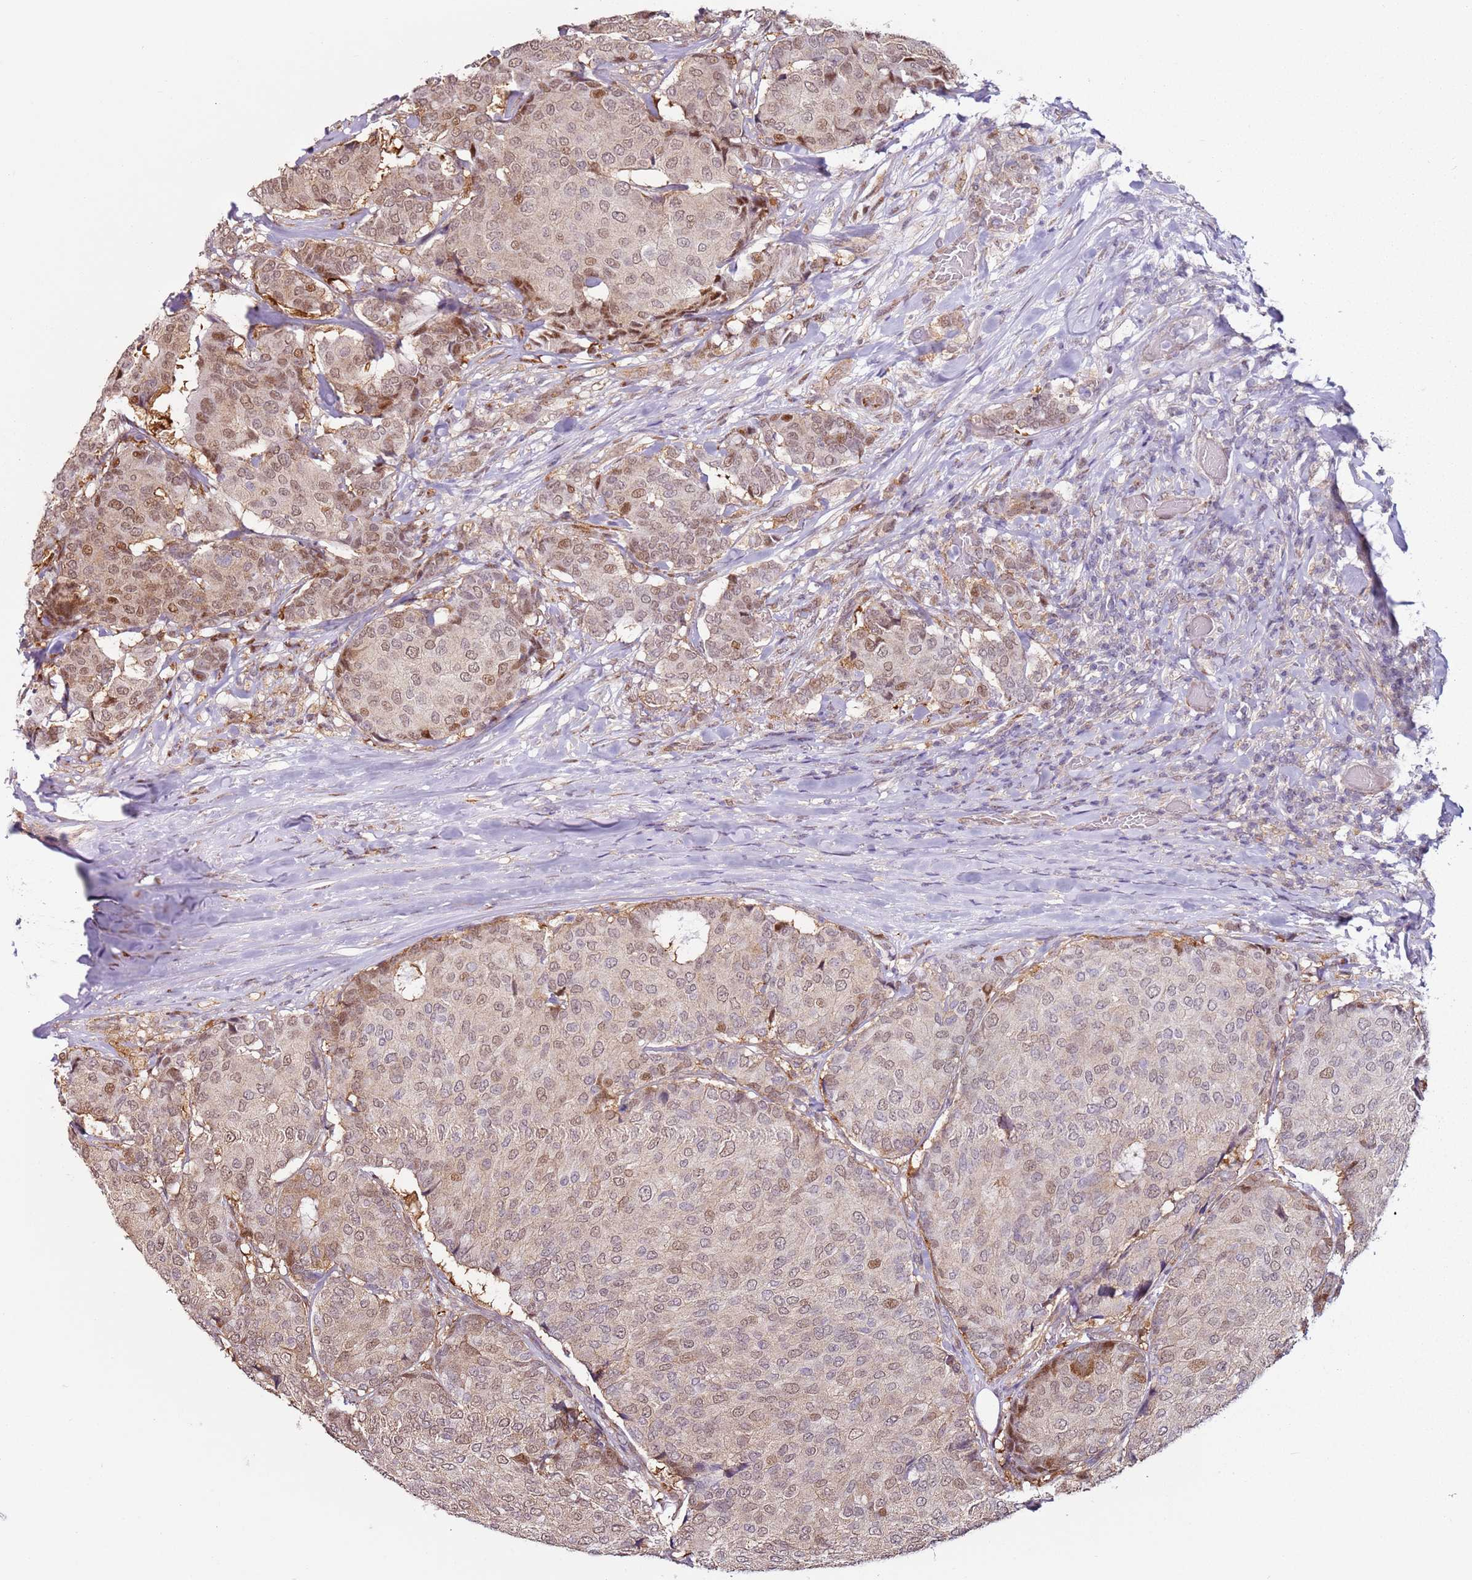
{"staining": {"intensity": "moderate", "quantity": "25%-75%", "location": "nuclear"}, "tissue": "breast cancer", "cell_type": "Tumor cells", "image_type": "cancer", "snomed": [{"axis": "morphology", "description": "Duct carcinoma"}, {"axis": "topography", "description": "Breast"}], "caption": "Human breast infiltrating ductal carcinoma stained with a brown dye exhibits moderate nuclear positive expression in approximately 25%-75% of tumor cells.", "gene": "PSMD4", "patient": {"sex": "female", "age": 75}}